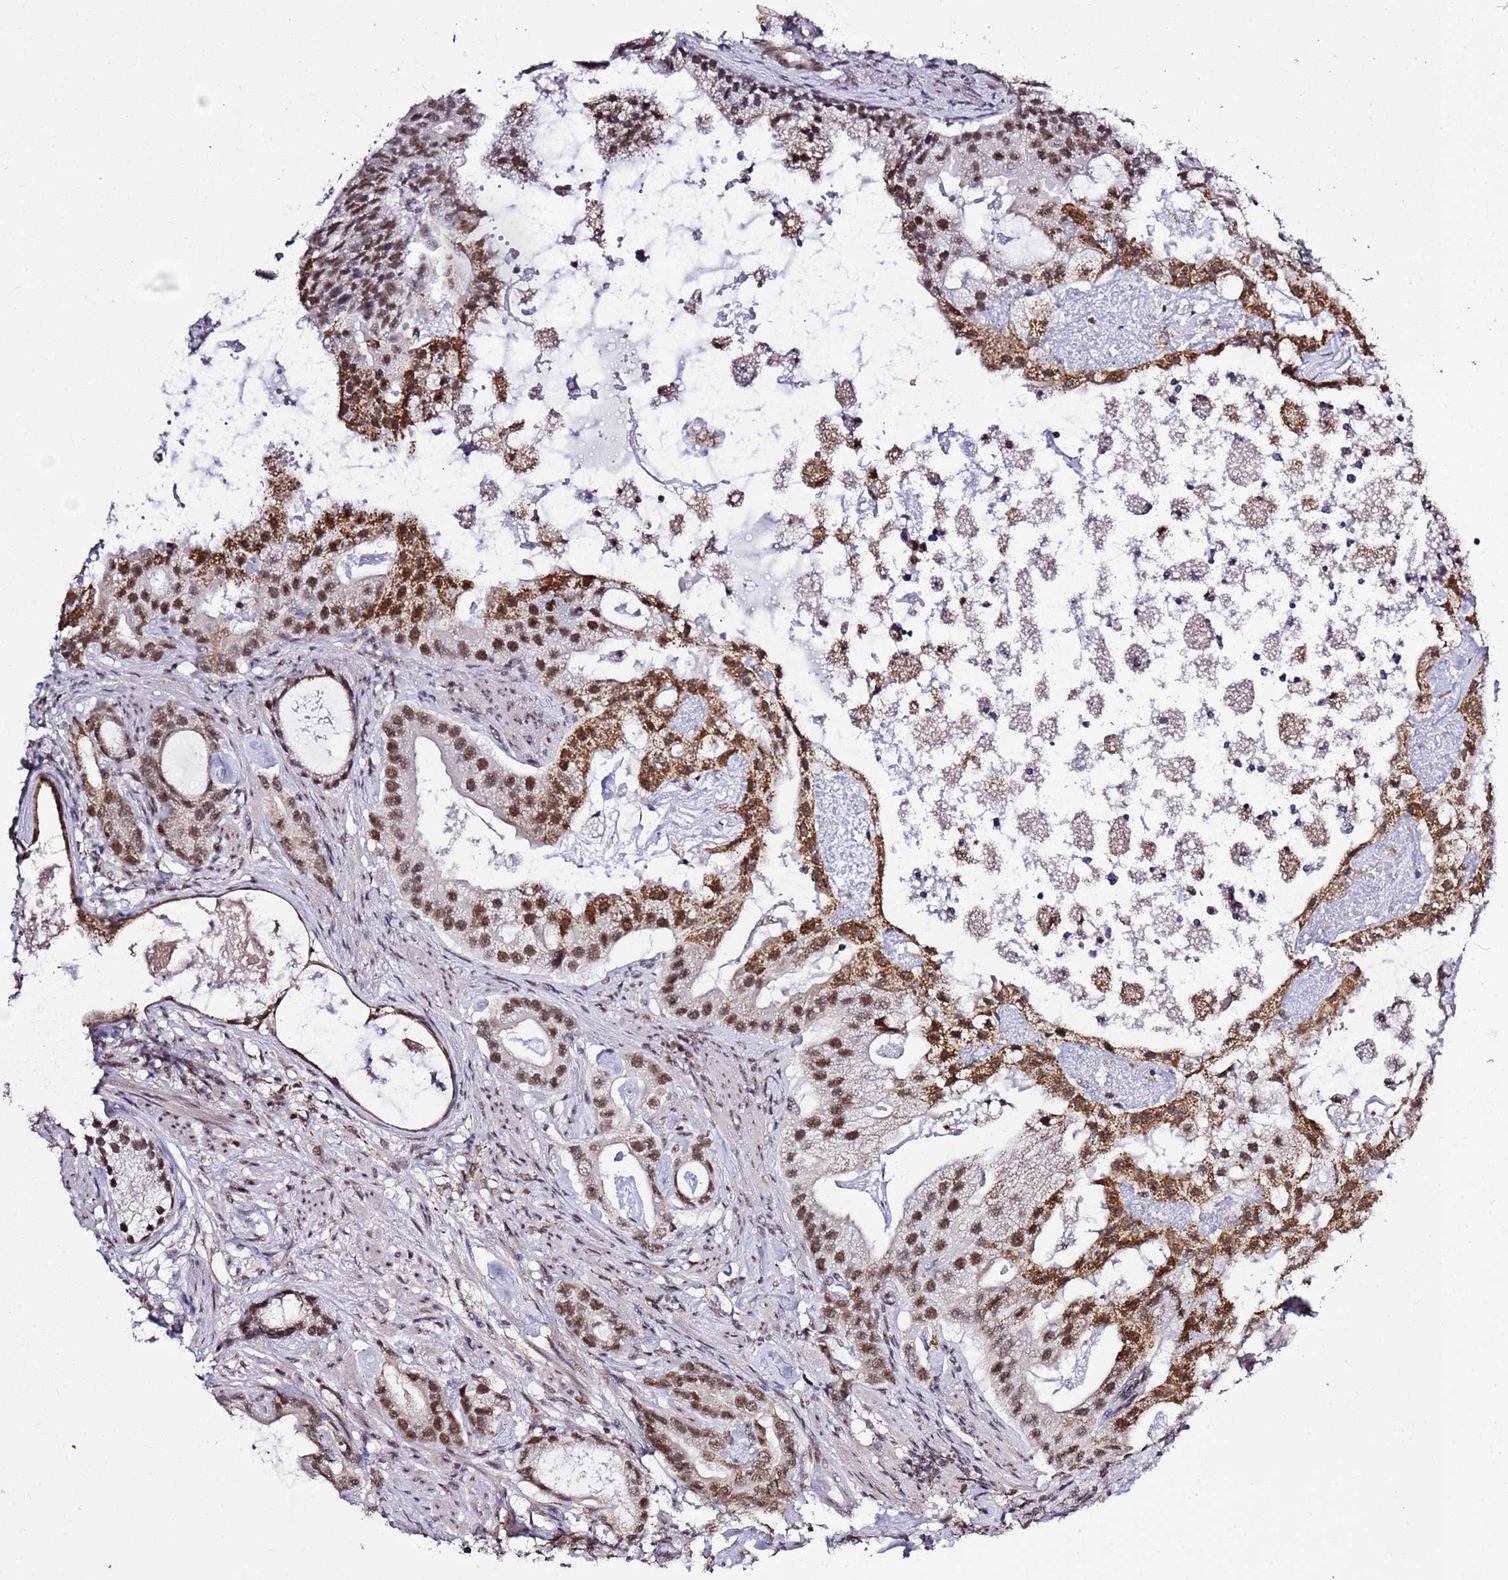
{"staining": {"intensity": "strong", "quantity": ">75%", "location": "cytoplasmic/membranous,nuclear"}, "tissue": "prostate cancer", "cell_type": "Tumor cells", "image_type": "cancer", "snomed": [{"axis": "morphology", "description": "Adenocarcinoma, Low grade"}, {"axis": "topography", "description": "Prostate"}], "caption": "Brown immunohistochemical staining in adenocarcinoma (low-grade) (prostate) reveals strong cytoplasmic/membranous and nuclear positivity in approximately >75% of tumor cells. The staining is performed using DAB (3,3'-diaminobenzidine) brown chromogen to label protein expression. The nuclei are counter-stained blue using hematoxylin.", "gene": "AKAP8L", "patient": {"sex": "male", "age": 71}}